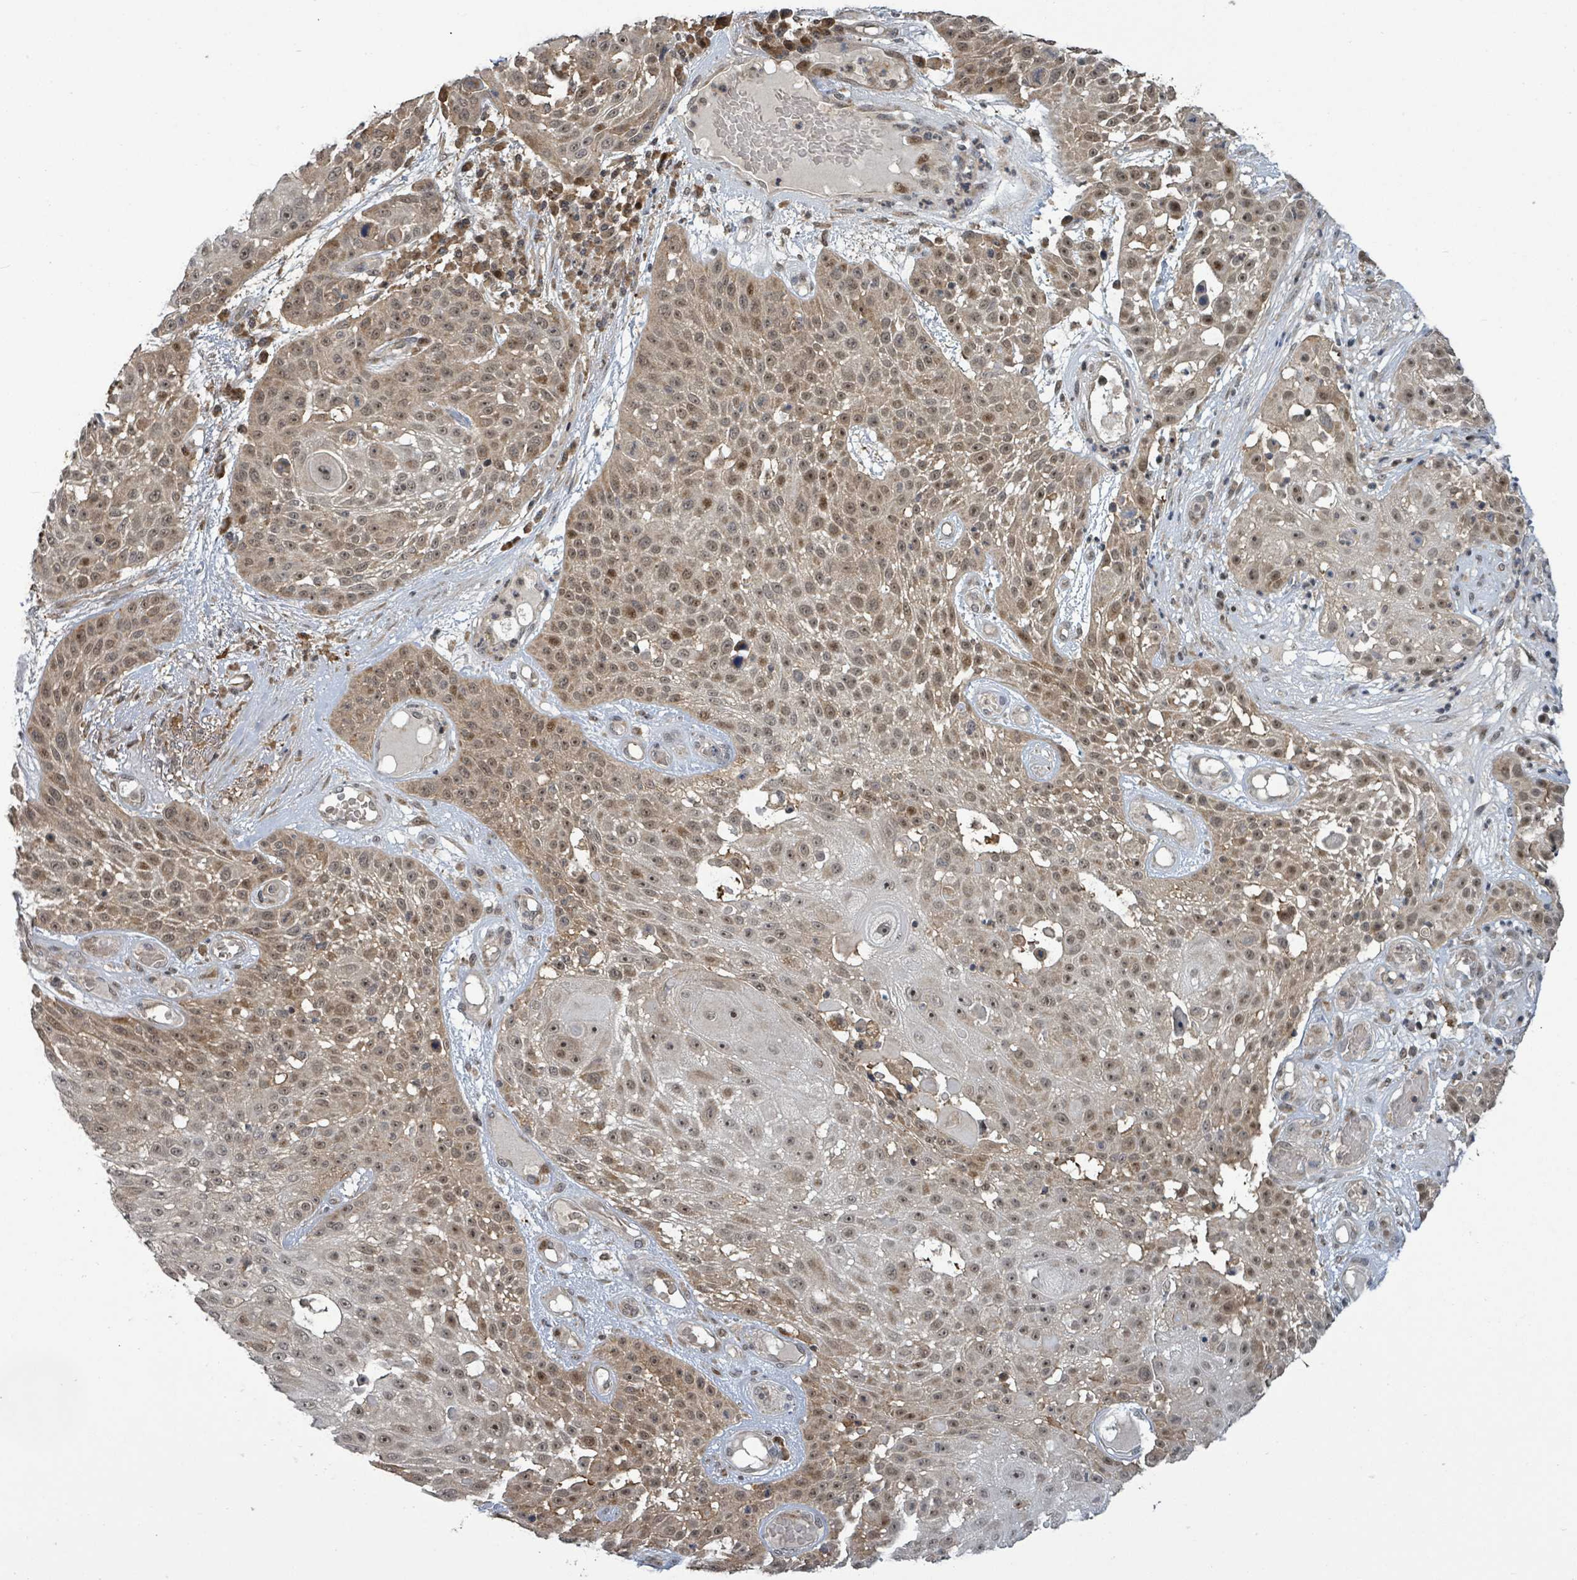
{"staining": {"intensity": "moderate", "quantity": ">75%", "location": "nuclear"}, "tissue": "skin cancer", "cell_type": "Tumor cells", "image_type": "cancer", "snomed": [{"axis": "morphology", "description": "Squamous cell carcinoma, NOS"}, {"axis": "topography", "description": "Skin"}], "caption": "Protein analysis of squamous cell carcinoma (skin) tissue shows moderate nuclear expression in approximately >75% of tumor cells. The protein is shown in brown color, while the nuclei are stained blue.", "gene": "FBXO6", "patient": {"sex": "female", "age": 86}}